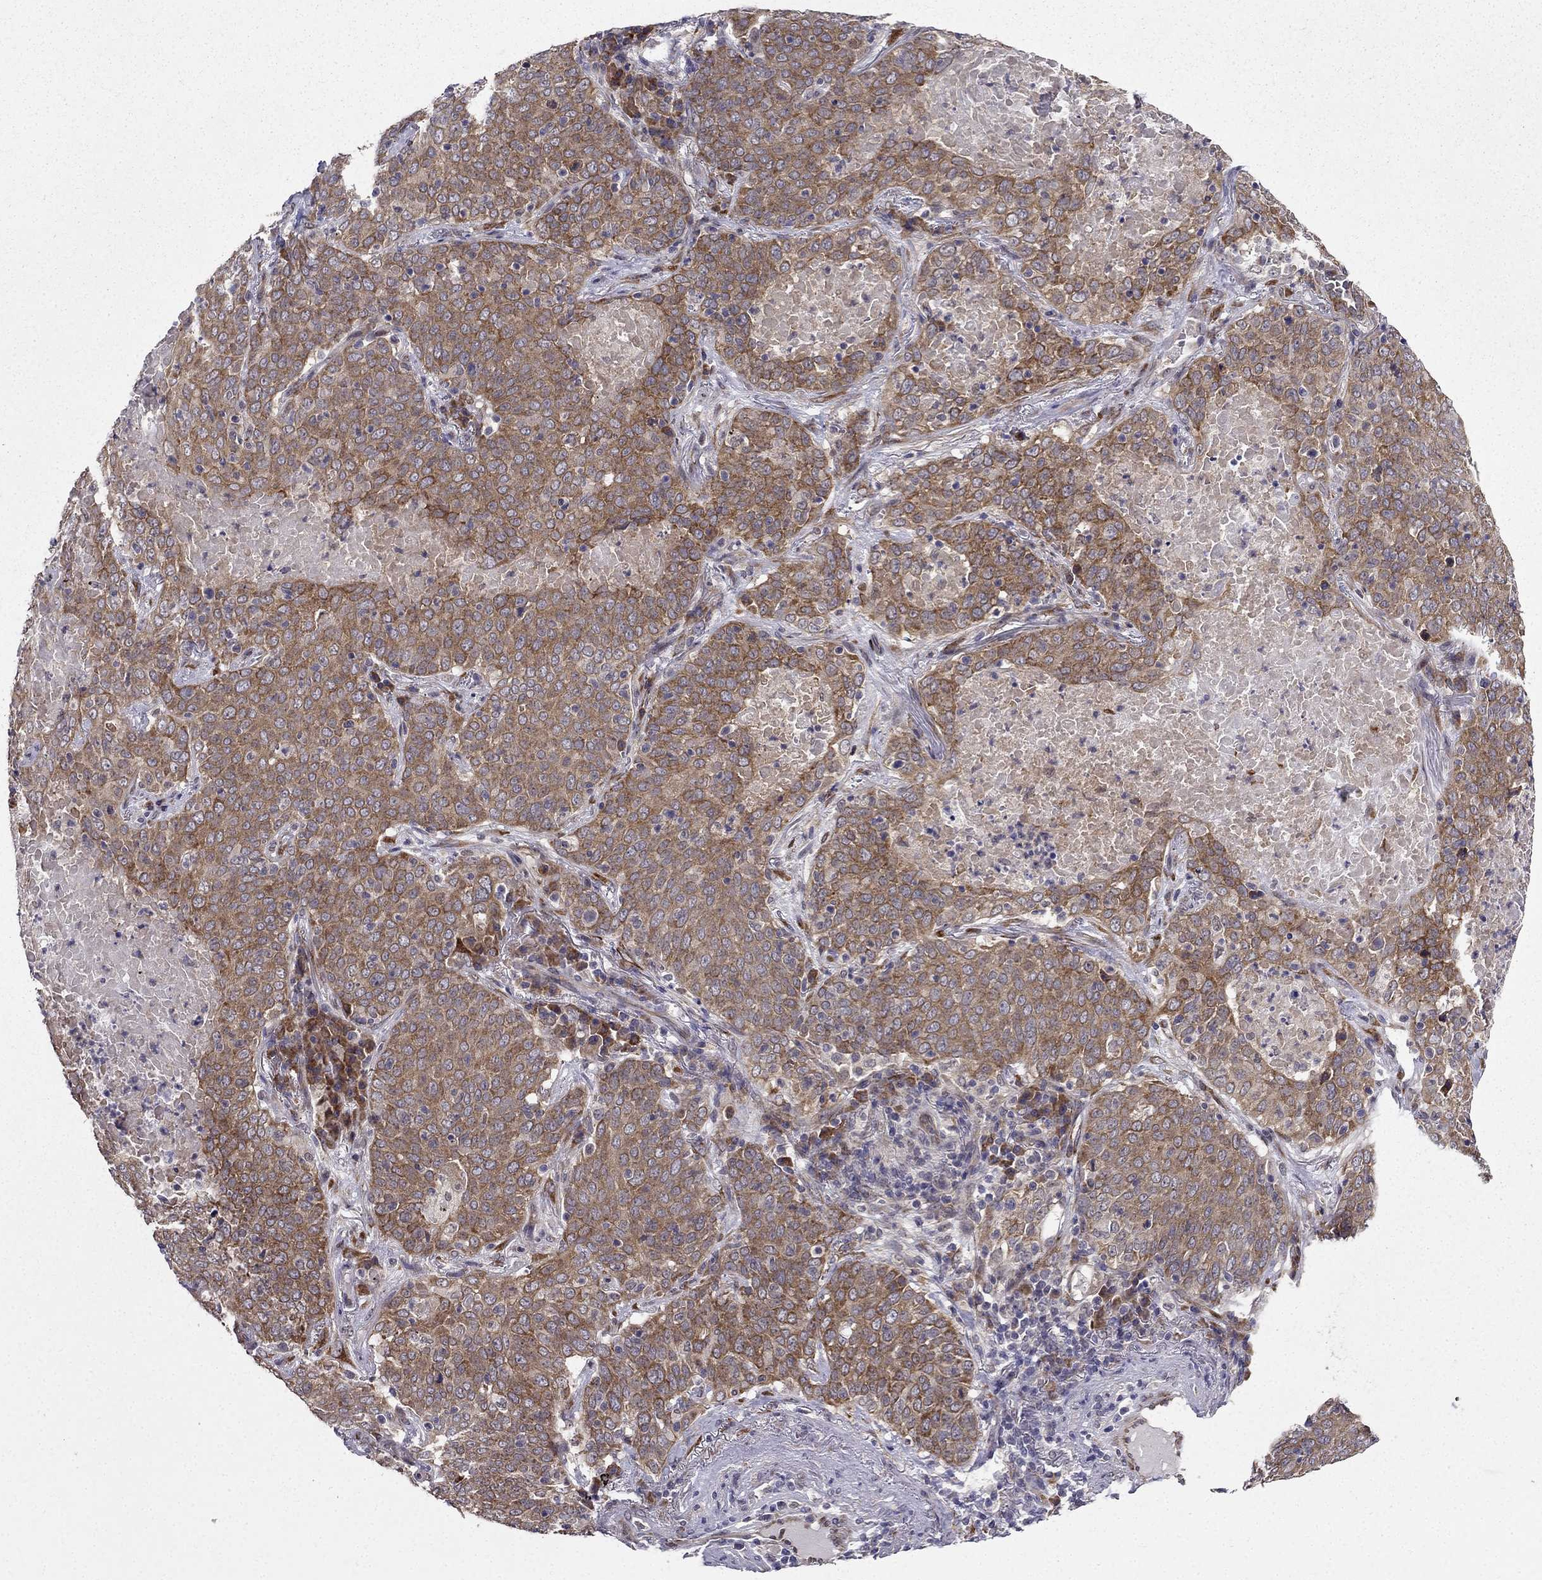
{"staining": {"intensity": "moderate", "quantity": "25%-75%", "location": "cytoplasmic/membranous"}, "tissue": "lung cancer", "cell_type": "Tumor cells", "image_type": "cancer", "snomed": [{"axis": "morphology", "description": "Squamous cell carcinoma, NOS"}, {"axis": "topography", "description": "Lung"}], "caption": "Tumor cells demonstrate medium levels of moderate cytoplasmic/membranous staining in approximately 25%-75% of cells in lung squamous cell carcinoma.", "gene": "ARHGEF28", "patient": {"sex": "male", "age": 82}}